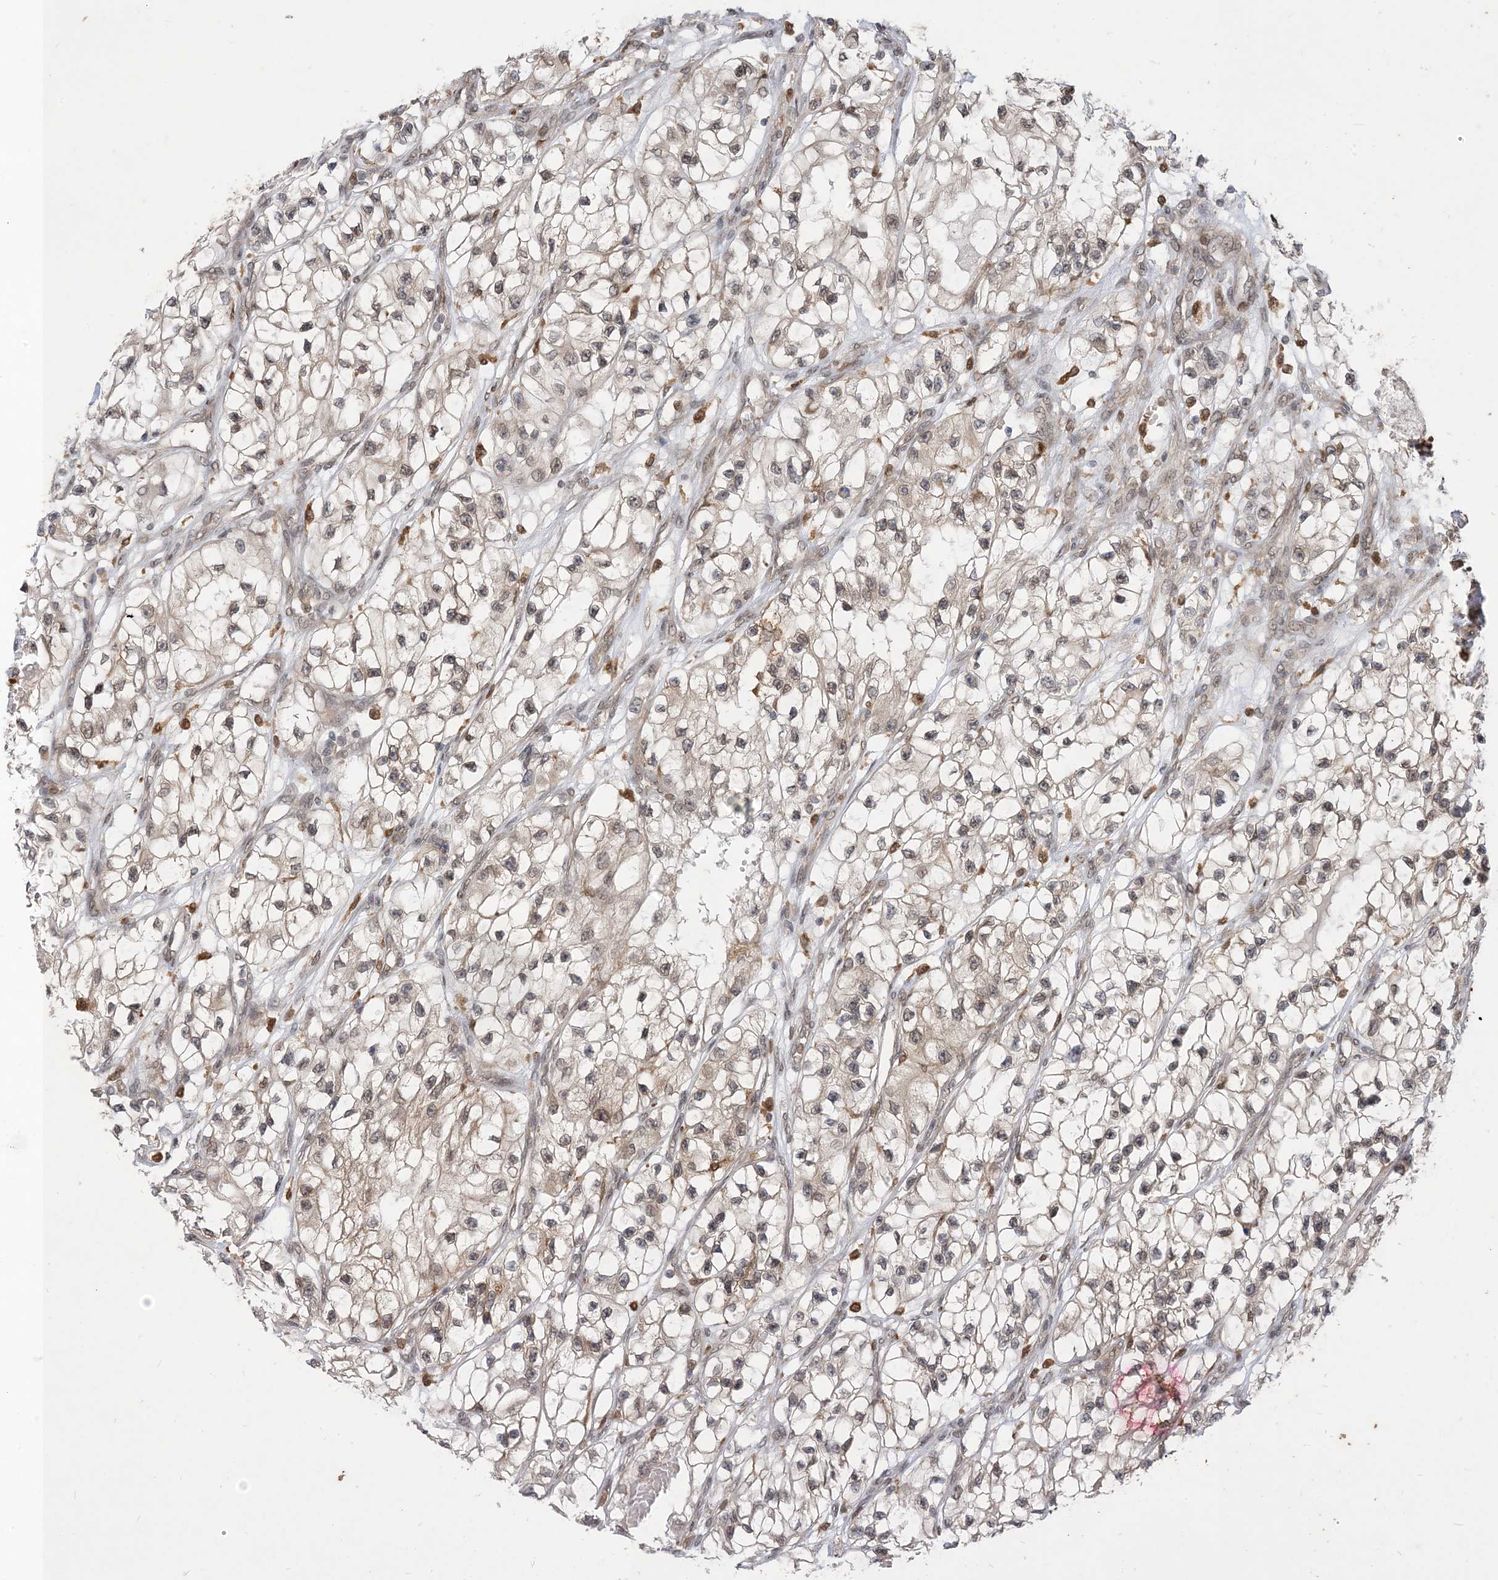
{"staining": {"intensity": "weak", "quantity": "<25%", "location": "cytoplasmic/membranous"}, "tissue": "renal cancer", "cell_type": "Tumor cells", "image_type": "cancer", "snomed": [{"axis": "morphology", "description": "Adenocarcinoma, NOS"}, {"axis": "topography", "description": "Kidney"}], "caption": "Immunohistochemistry (IHC) histopathology image of neoplastic tissue: human renal adenocarcinoma stained with DAB shows no significant protein positivity in tumor cells.", "gene": "NAGK", "patient": {"sex": "female", "age": 57}}